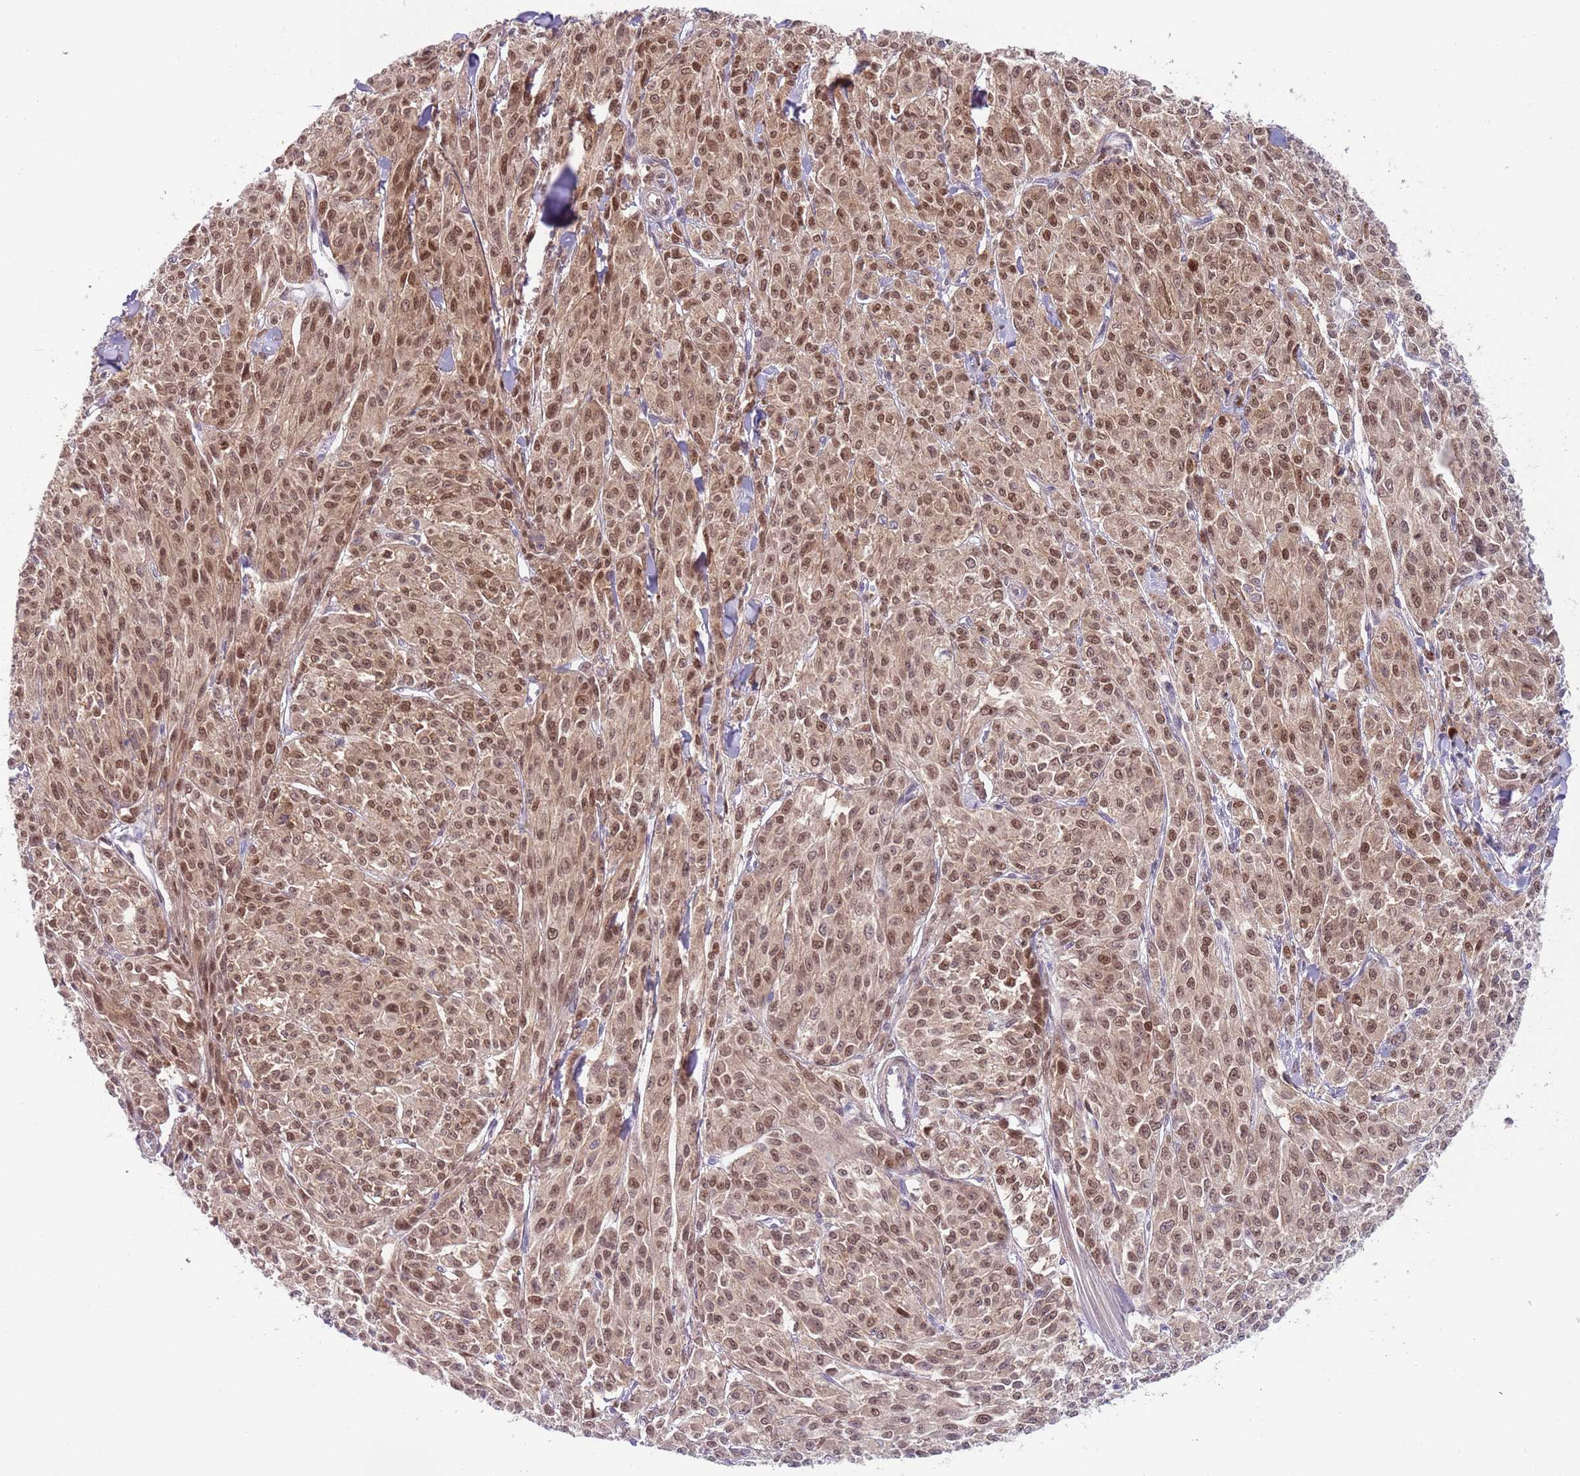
{"staining": {"intensity": "moderate", "quantity": ">75%", "location": "cytoplasmic/membranous,nuclear"}, "tissue": "melanoma", "cell_type": "Tumor cells", "image_type": "cancer", "snomed": [{"axis": "morphology", "description": "Malignant melanoma, NOS"}, {"axis": "topography", "description": "Skin"}], "caption": "The immunohistochemical stain highlights moderate cytoplasmic/membranous and nuclear staining in tumor cells of malignant melanoma tissue.", "gene": "RMND5B", "patient": {"sex": "female", "age": 52}}